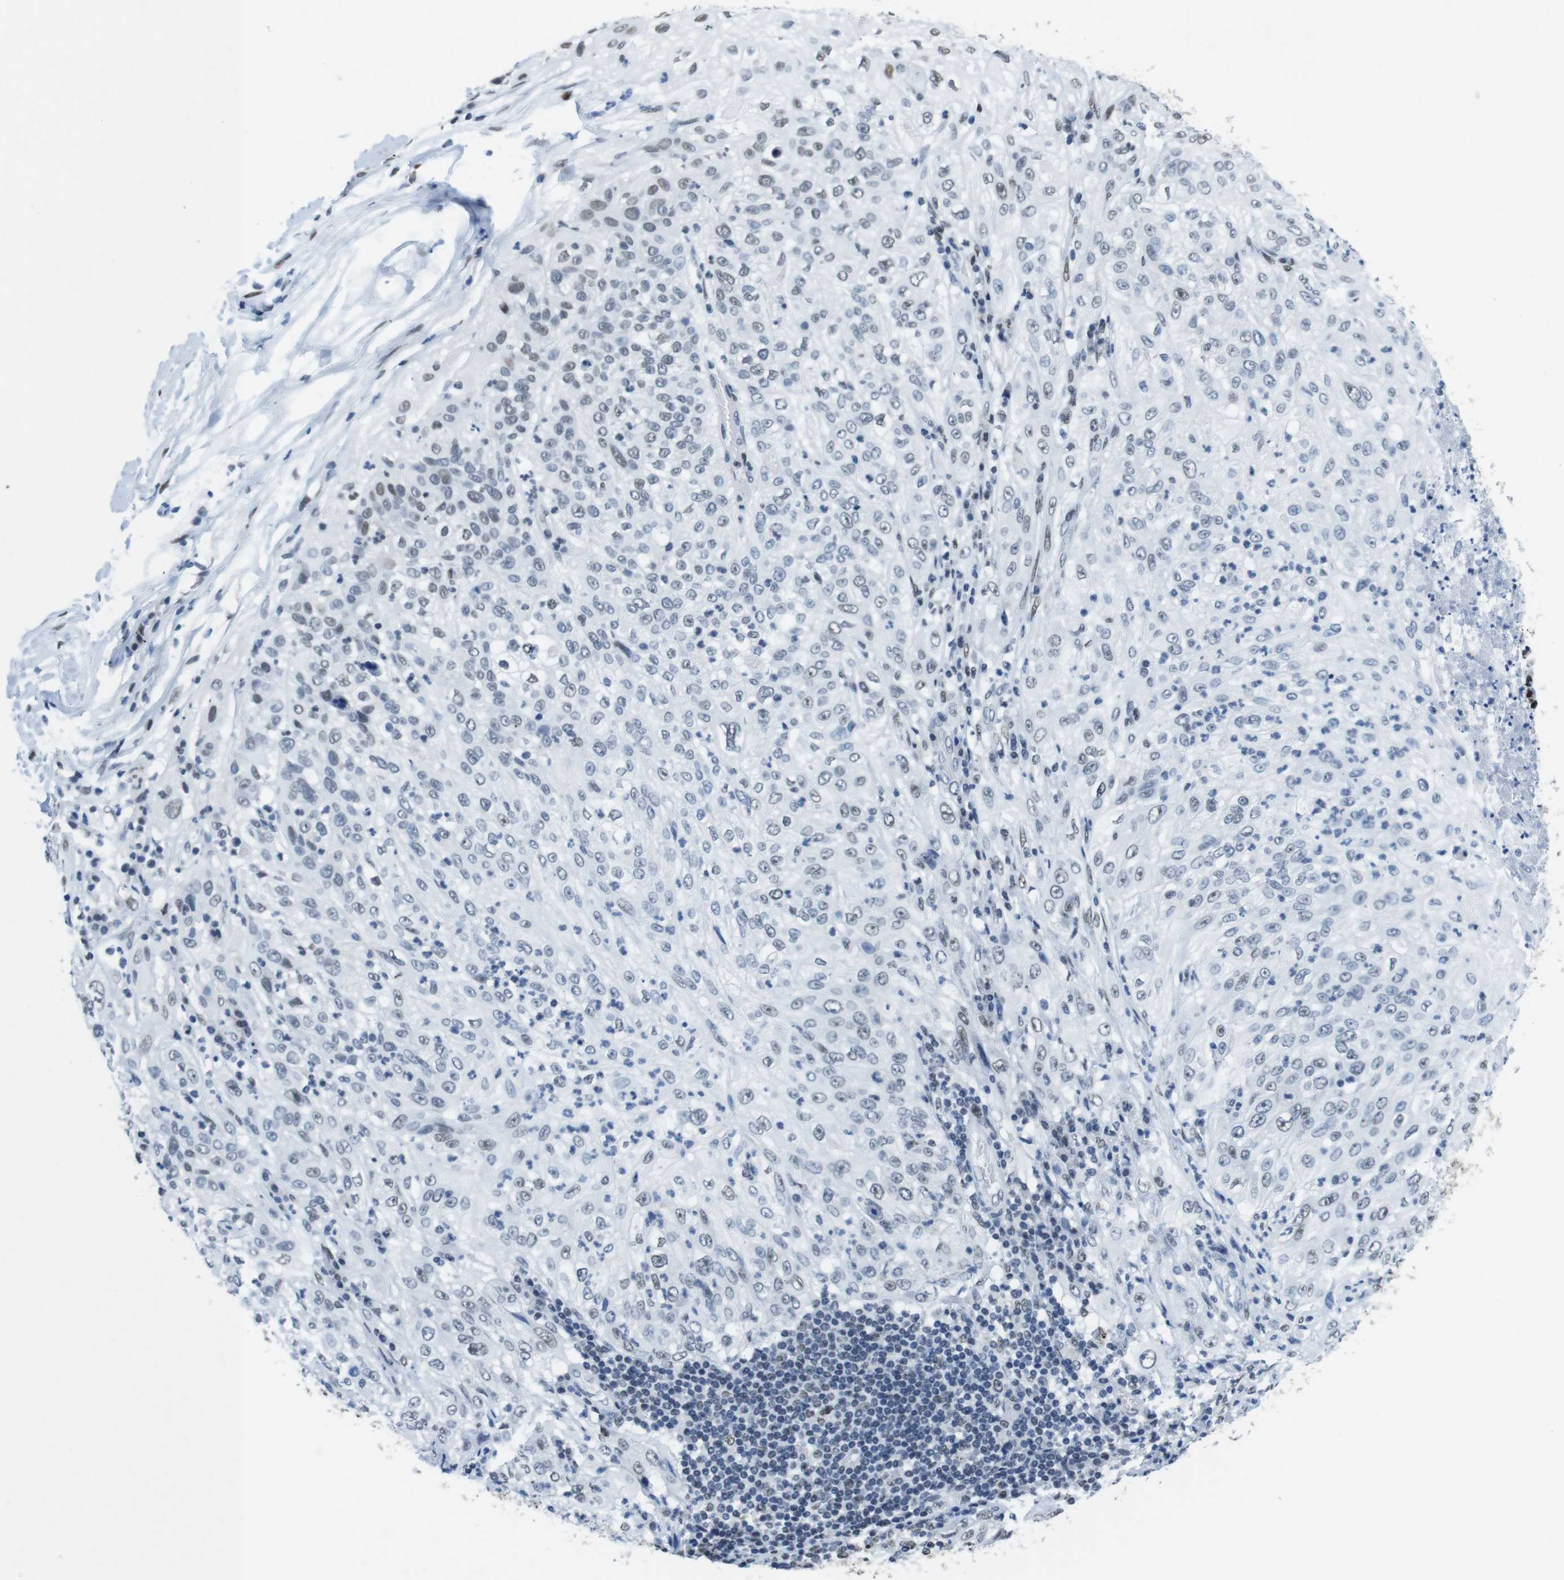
{"staining": {"intensity": "negative", "quantity": "none", "location": "none"}, "tissue": "lung cancer", "cell_type": "Tumor cells", "image_type": "cancer", "snomed": [{"axis": "morphology", "description": "Inflammation, NOS"}, {"axis": "morphology", "description": "Squamous cell carcinoma, NOS"}, {"axis": "topography", "description": "Lymph node"}, {"axis": "topography", "description": "Soft tissue"}, {"axis": "topography", "description": "Lung"}], "caption": "There is no significant positivity in tumor cells of lung cancer. Nuclei are stained in blue.", "gene": "CITED2", "patient": {"sex": "male", "age": 66}}